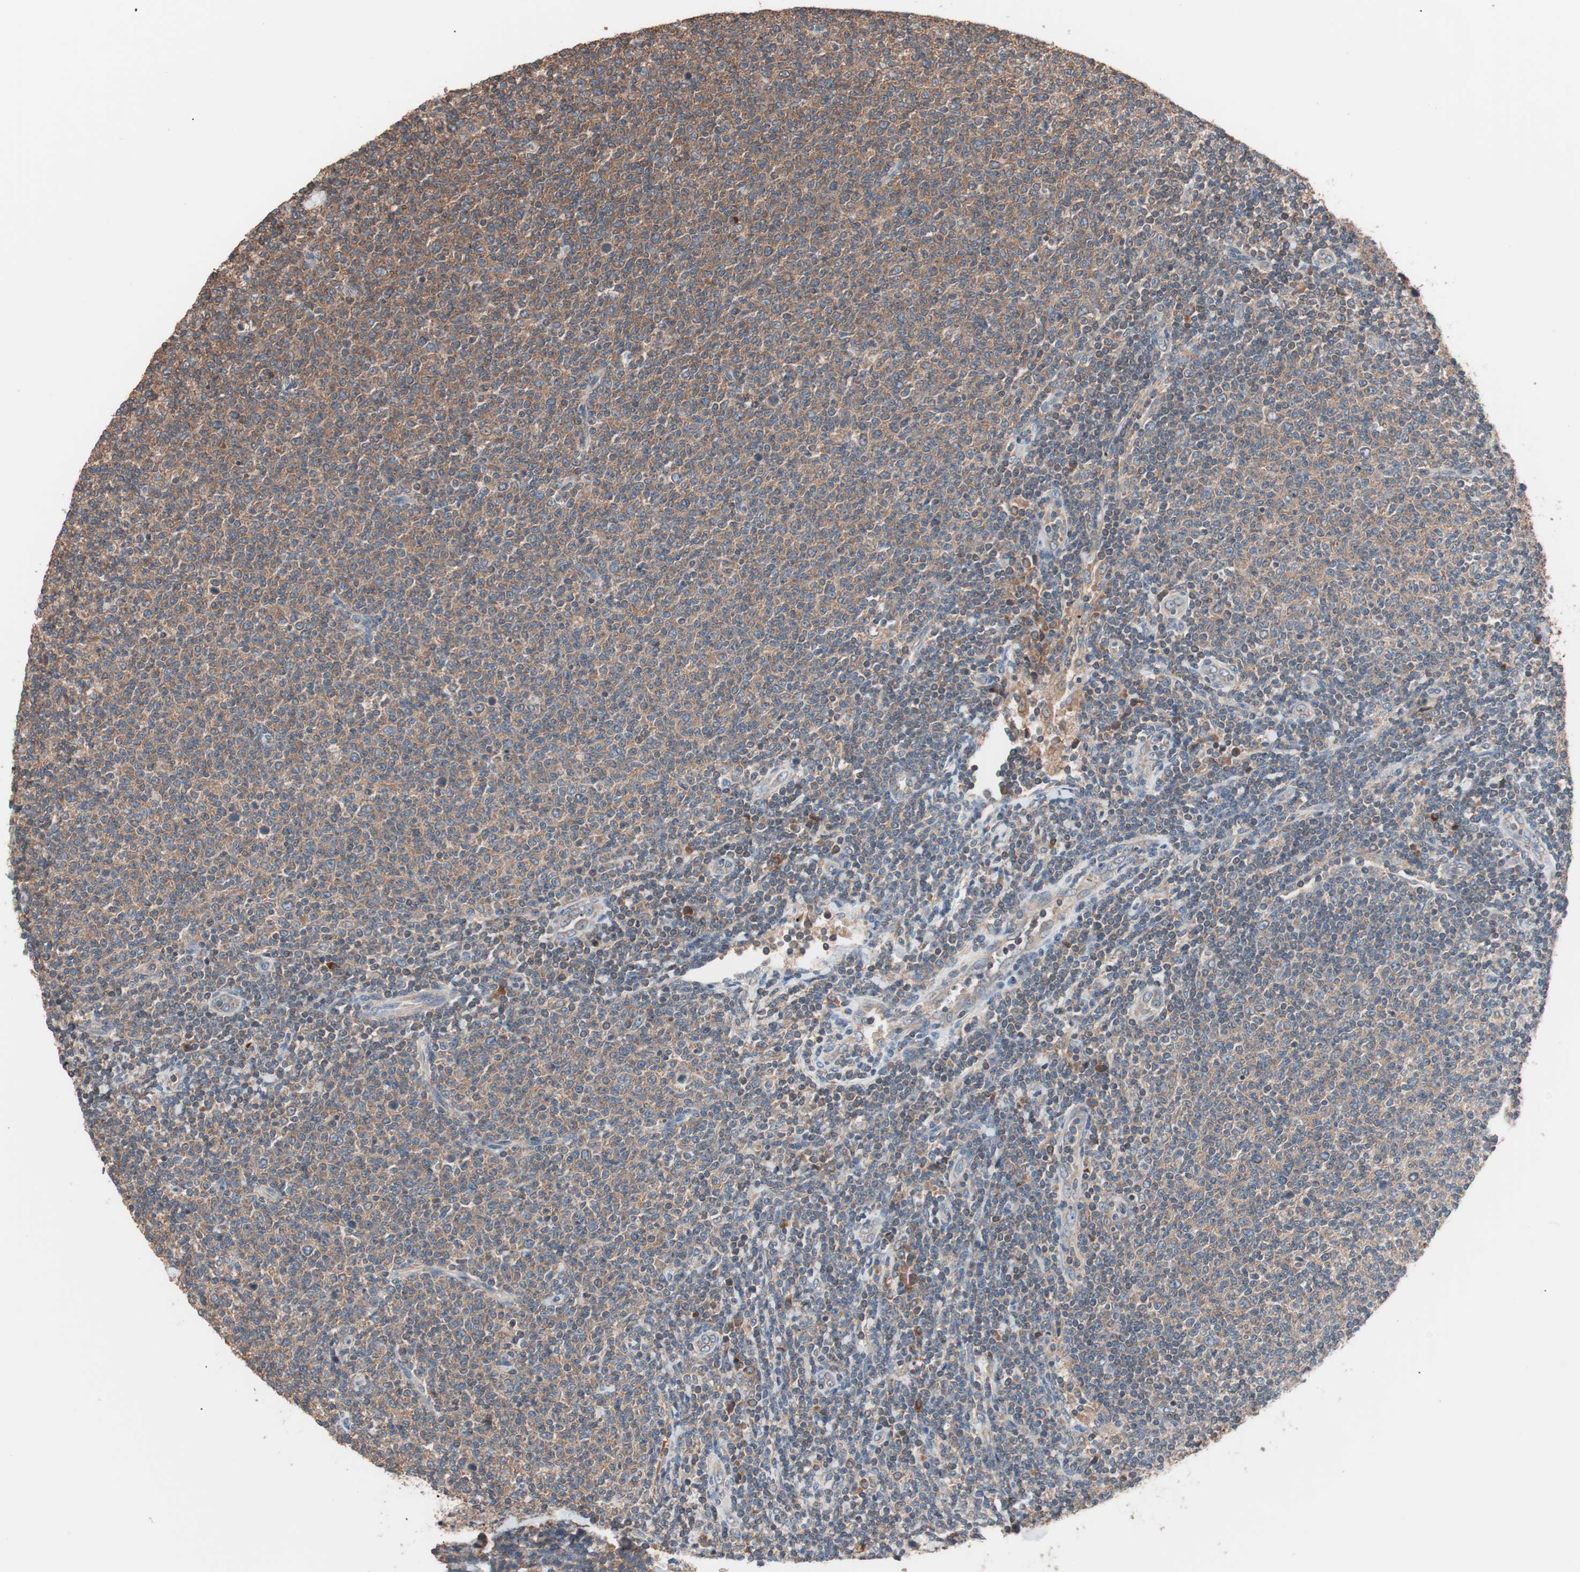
{"staining": {"intensity": "moderate", "quantity": ">75%", "location": "cytoplasmic/membranous"}, "tissue": "lymphoma", "cell_type": "Tumor cells", "image_type": "cancer", "snomed": [{"axis": "morphology", "description": "Malignant lymphoma, non-Hodgkin's type, Low grade"}, {"axis": "topography", "description": "Lymph node"}], "caption": "Immunohistochemistry (IHC) of human lymphoma reveals medium levels of moderate cytoplasmic/membranous positivity in about >75% of tumor cells. Immunohistochemistry stains the protein in brown and the nuclei are stained blue.", "gene": "GLYCTK", "patient": {"sex": "male", "age": 66}}